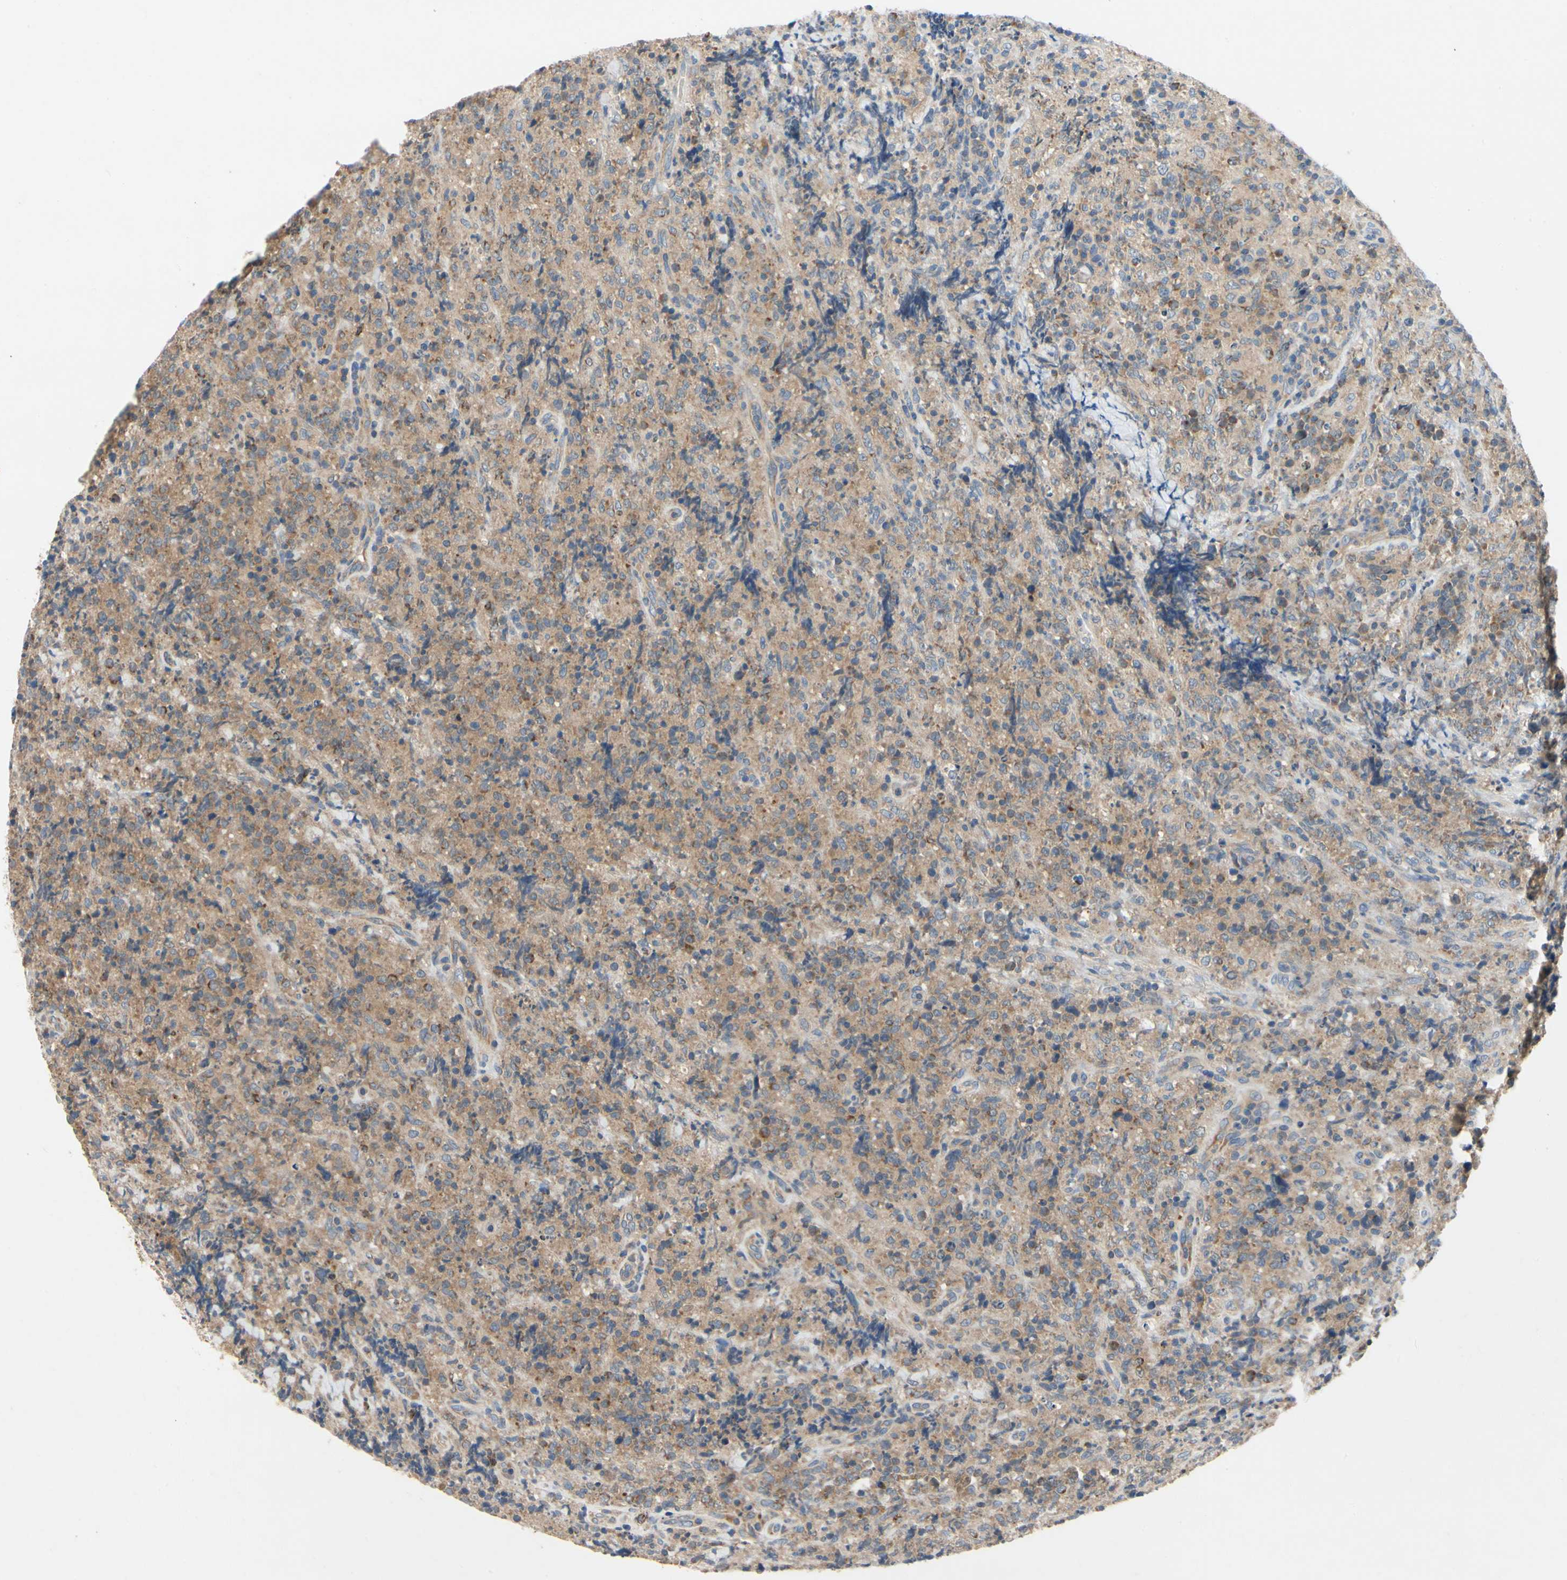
{"staining": {"intensity": "moderate", "quantity": ">75%", "location": "cytoplasmic/membranous"}, "tissue": "lymphoma", "cell_type": "Tumor cells", "image_type": "cancer", "snomed": [{"axis": "morphology", "description": "Malignant lymphoma, non-Hodgkin's type, High grade"}, {"axis": "topography", "description": "Tonsil"}], "caption": "DAB immunohistochemical staining of malignant lymphoma, non-Hodgkin's type (high-grade) demonstrates moderate cytoplasmic/membranous protein staining in about >75% of tumor cells.", "gene": "KLHDC8B", "patient": {"sex": "female", "age": 36}}